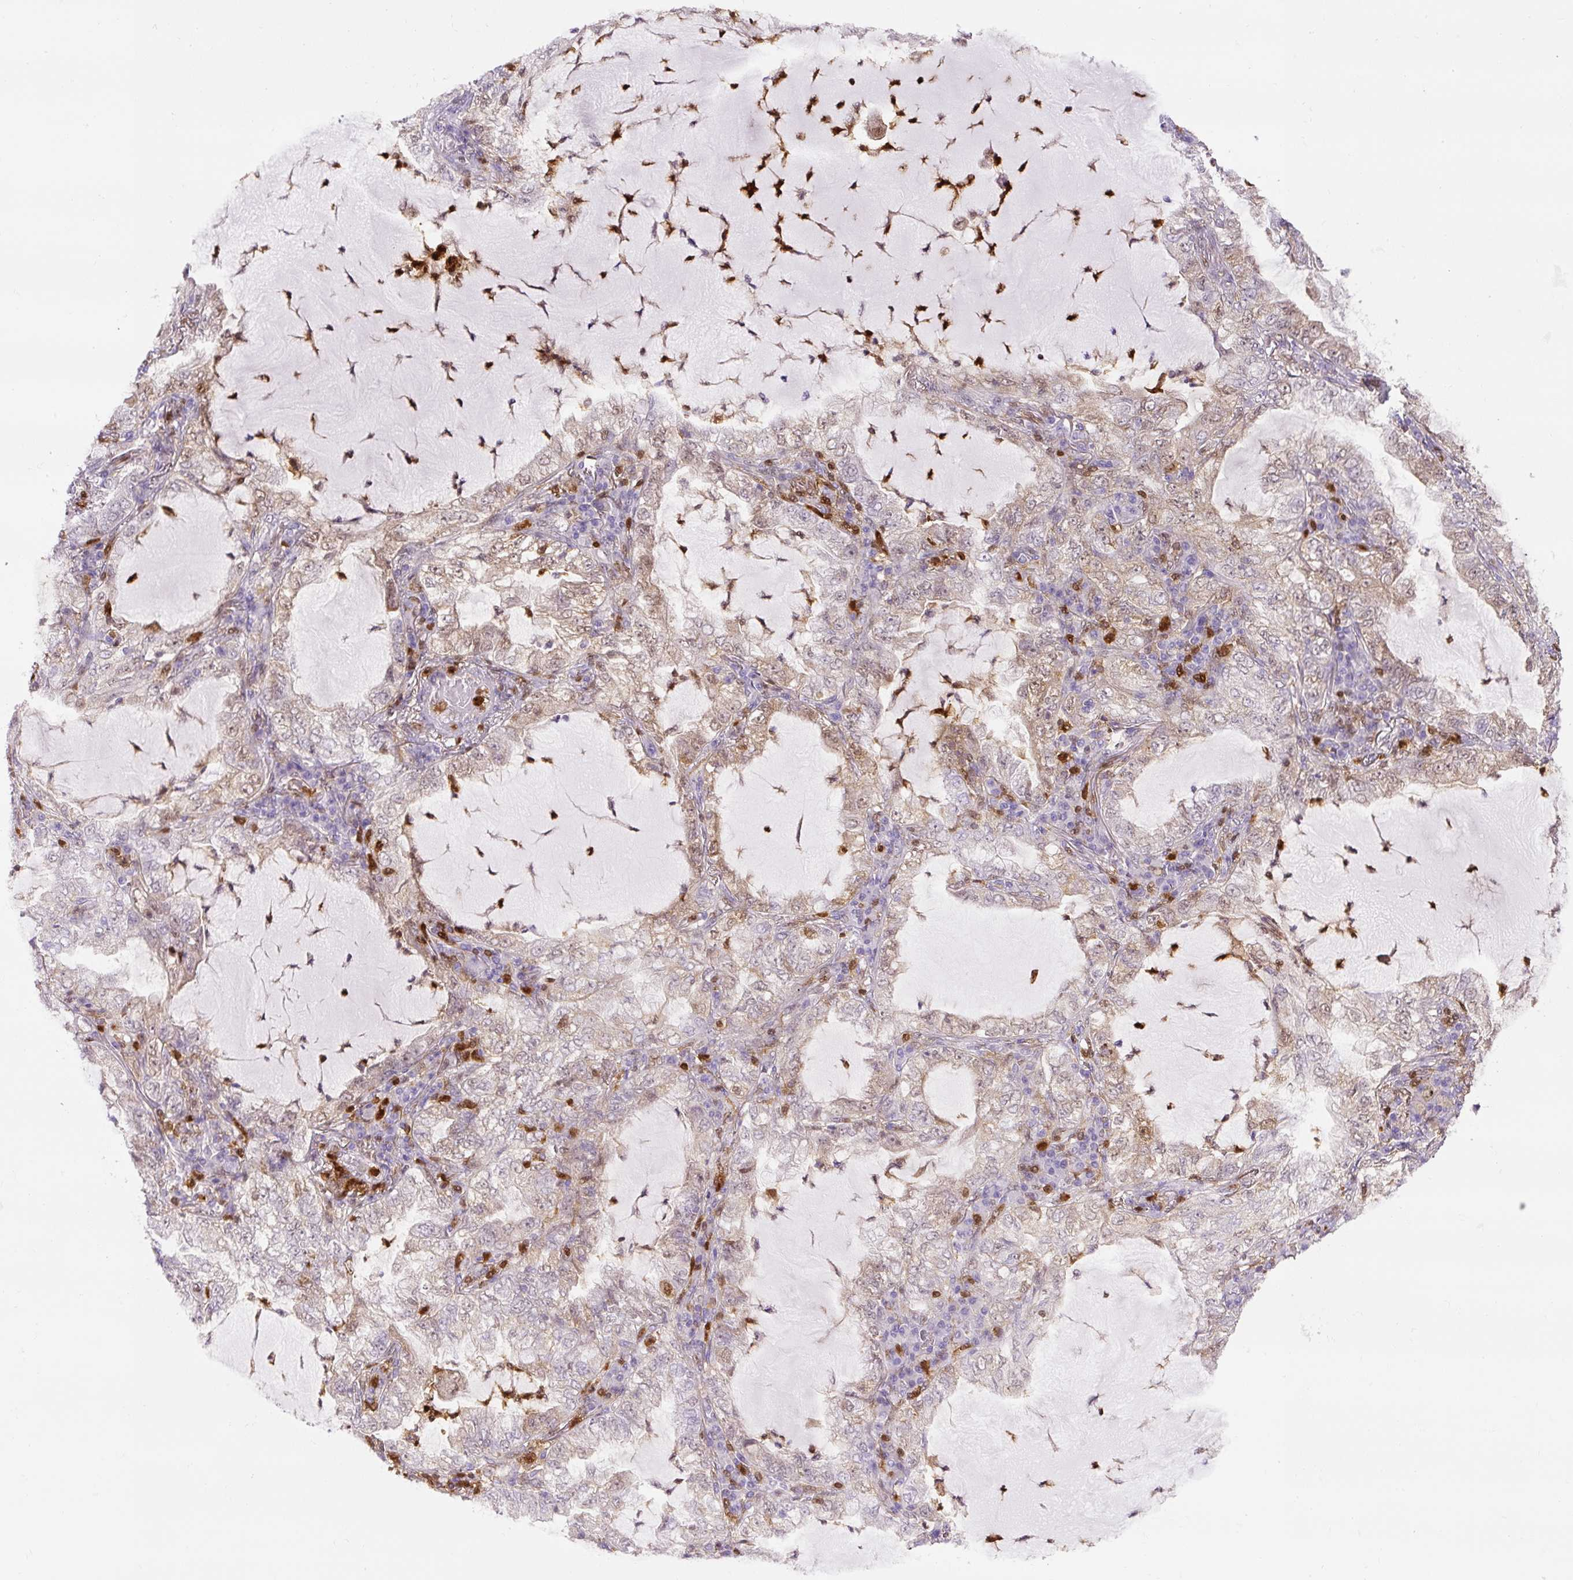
{"staining": {"intensity": "weak", "quantity": "<25%", "location": "cytoplasmic/membranous,nuclear"}, "tissue": "lung cancer", "cell_type": "Tumor cells", "image_type": "cancer", "snomed": [{"axis": "morphology", "description": "Adenocarcinoma, NOS"}, {"axis": "topography", "description": "Lung"}], "caption": "Immunohistochemistry (IHC) image of adenocarcinoma (lung) stained for a protein (brown), which displays no positivity in tumor cells.", "gene": "ANXA1", "patient": {"sex": "female", "age": 73}}